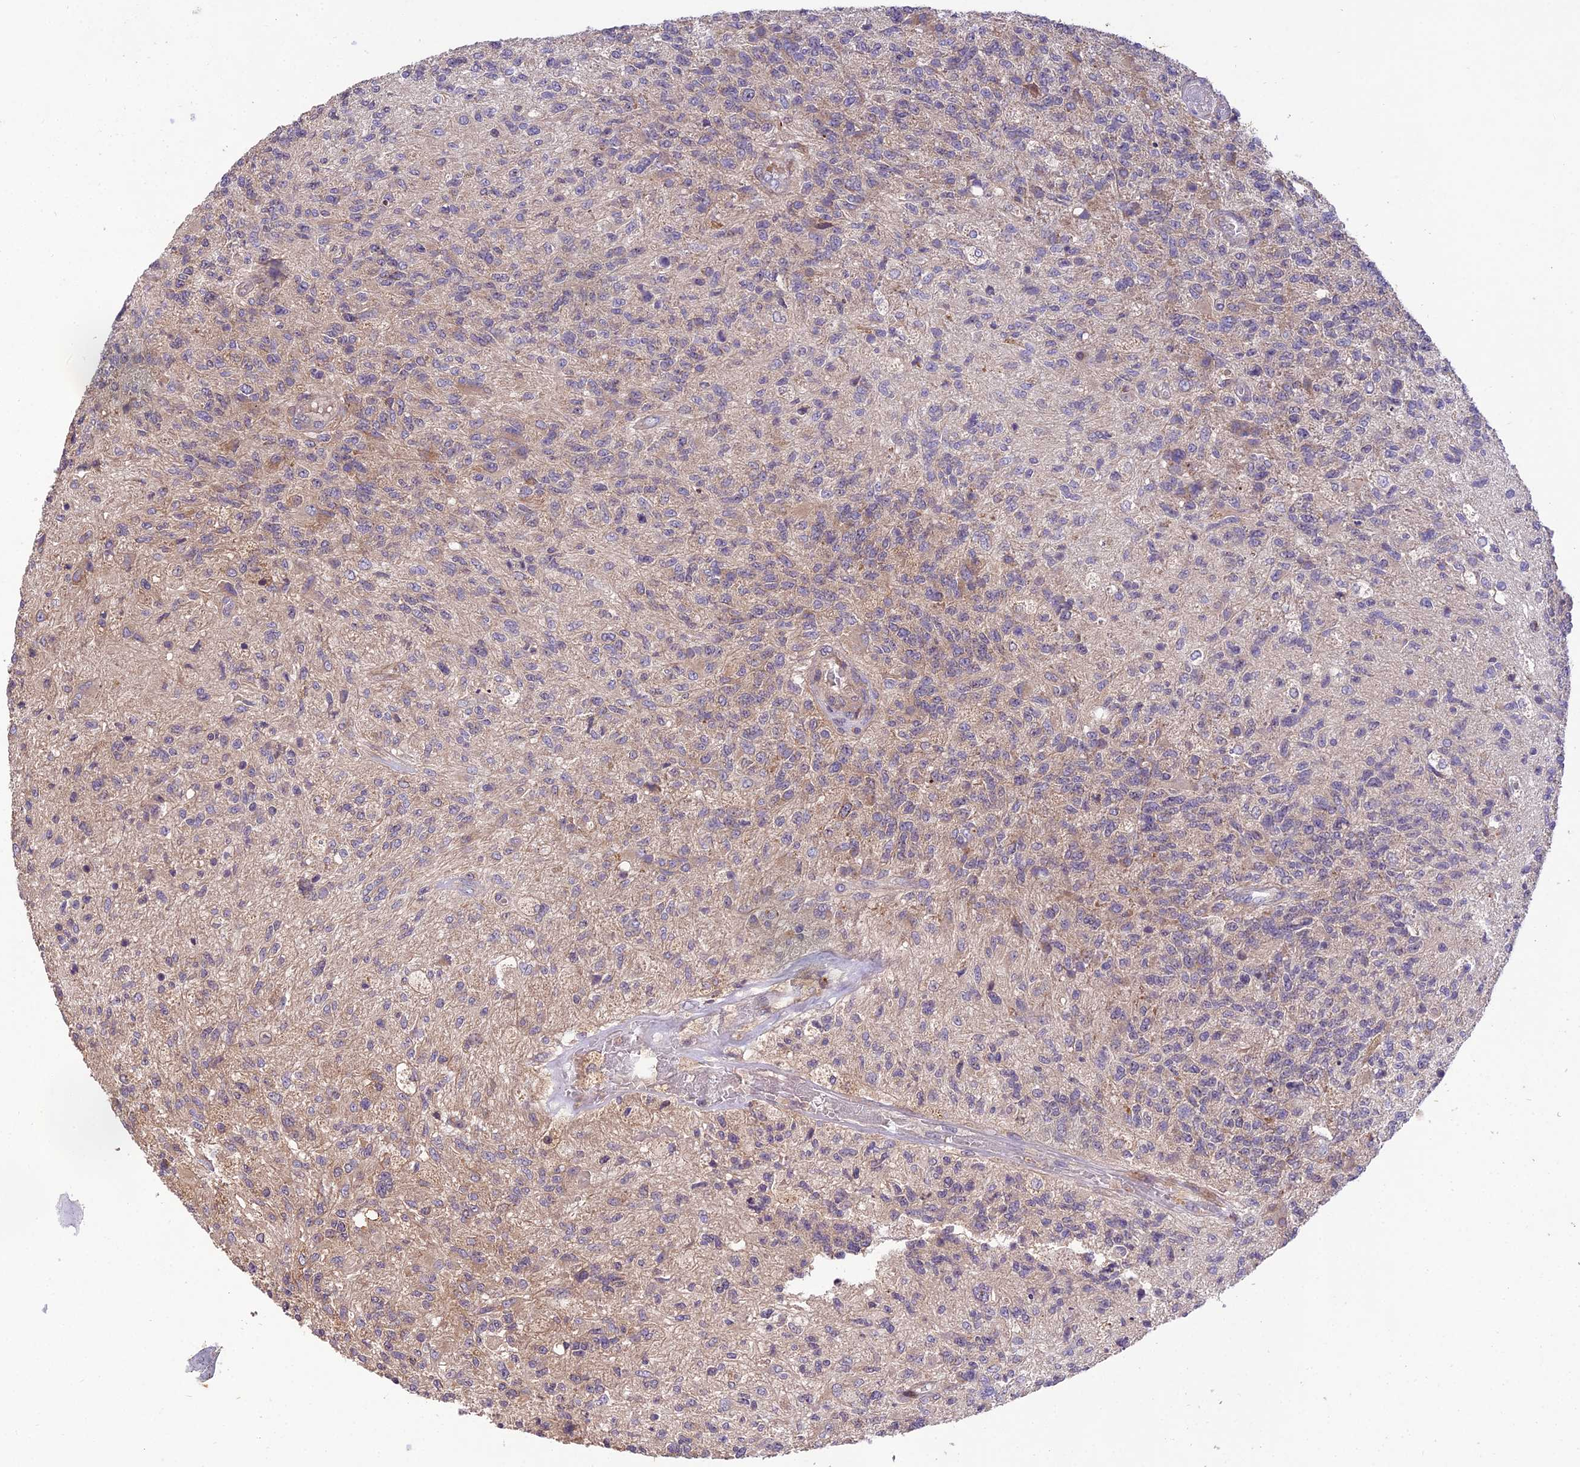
{"staining": {"intensity": "weak", "quantity": "<25%", "location": "cytoplasmic/membranous"}, "tissue": "glioma", "cell_type": "Tumor cells", "image_type": "cancer", "snomed": [{"axis": "morphology", "description": "Glioma, malignant, High grade"}, {"axis": "topography", "description": "Brain"}], "caption": "Immunohistochemistry (IHC) histopathology image of human glioma stained for a protein (brown), which reveals no expression in tumor cells.", "gene": "CENPL", "patient": {"sex": "male", "age": 56}}